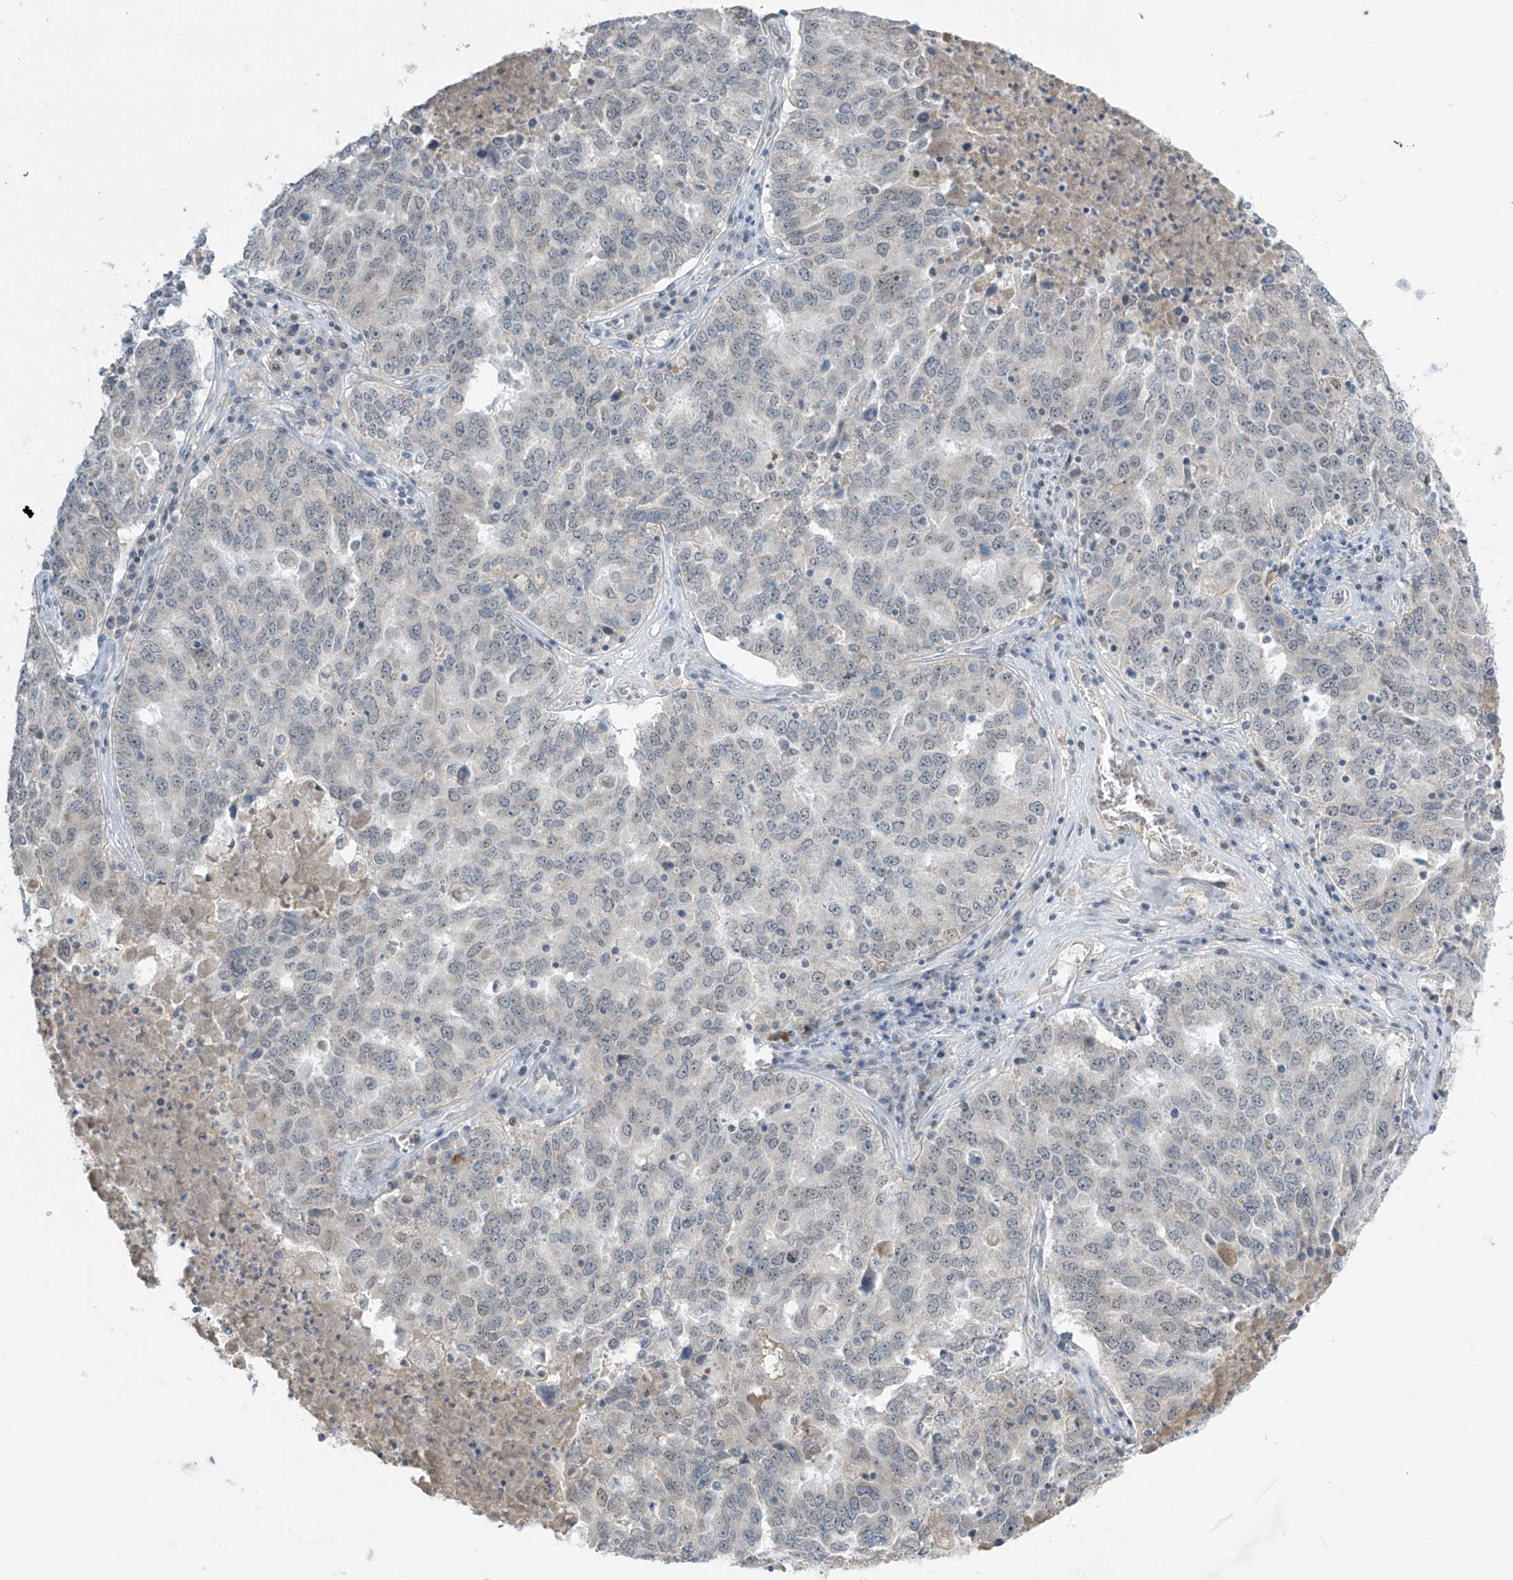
{"staining": {"intensity": "negative", "quantity": "none", "location": "none"}, "tissue": "ovarian cancer", "cell_type": "Tumor cells", "image_type": "cancer", "snomed": [{"axis": "morphology", "description": "Carcinoma, endometroid"}, {"axis": "topography", "description": "Ovary"}], "caption": "This is an immunohistochemistry photomicrograph of human endometroid carcinoma (ovarian). There is no expression in tumor cells.", "gene": "METAP1D", "patient": {"sex": "female", "age": 62}}